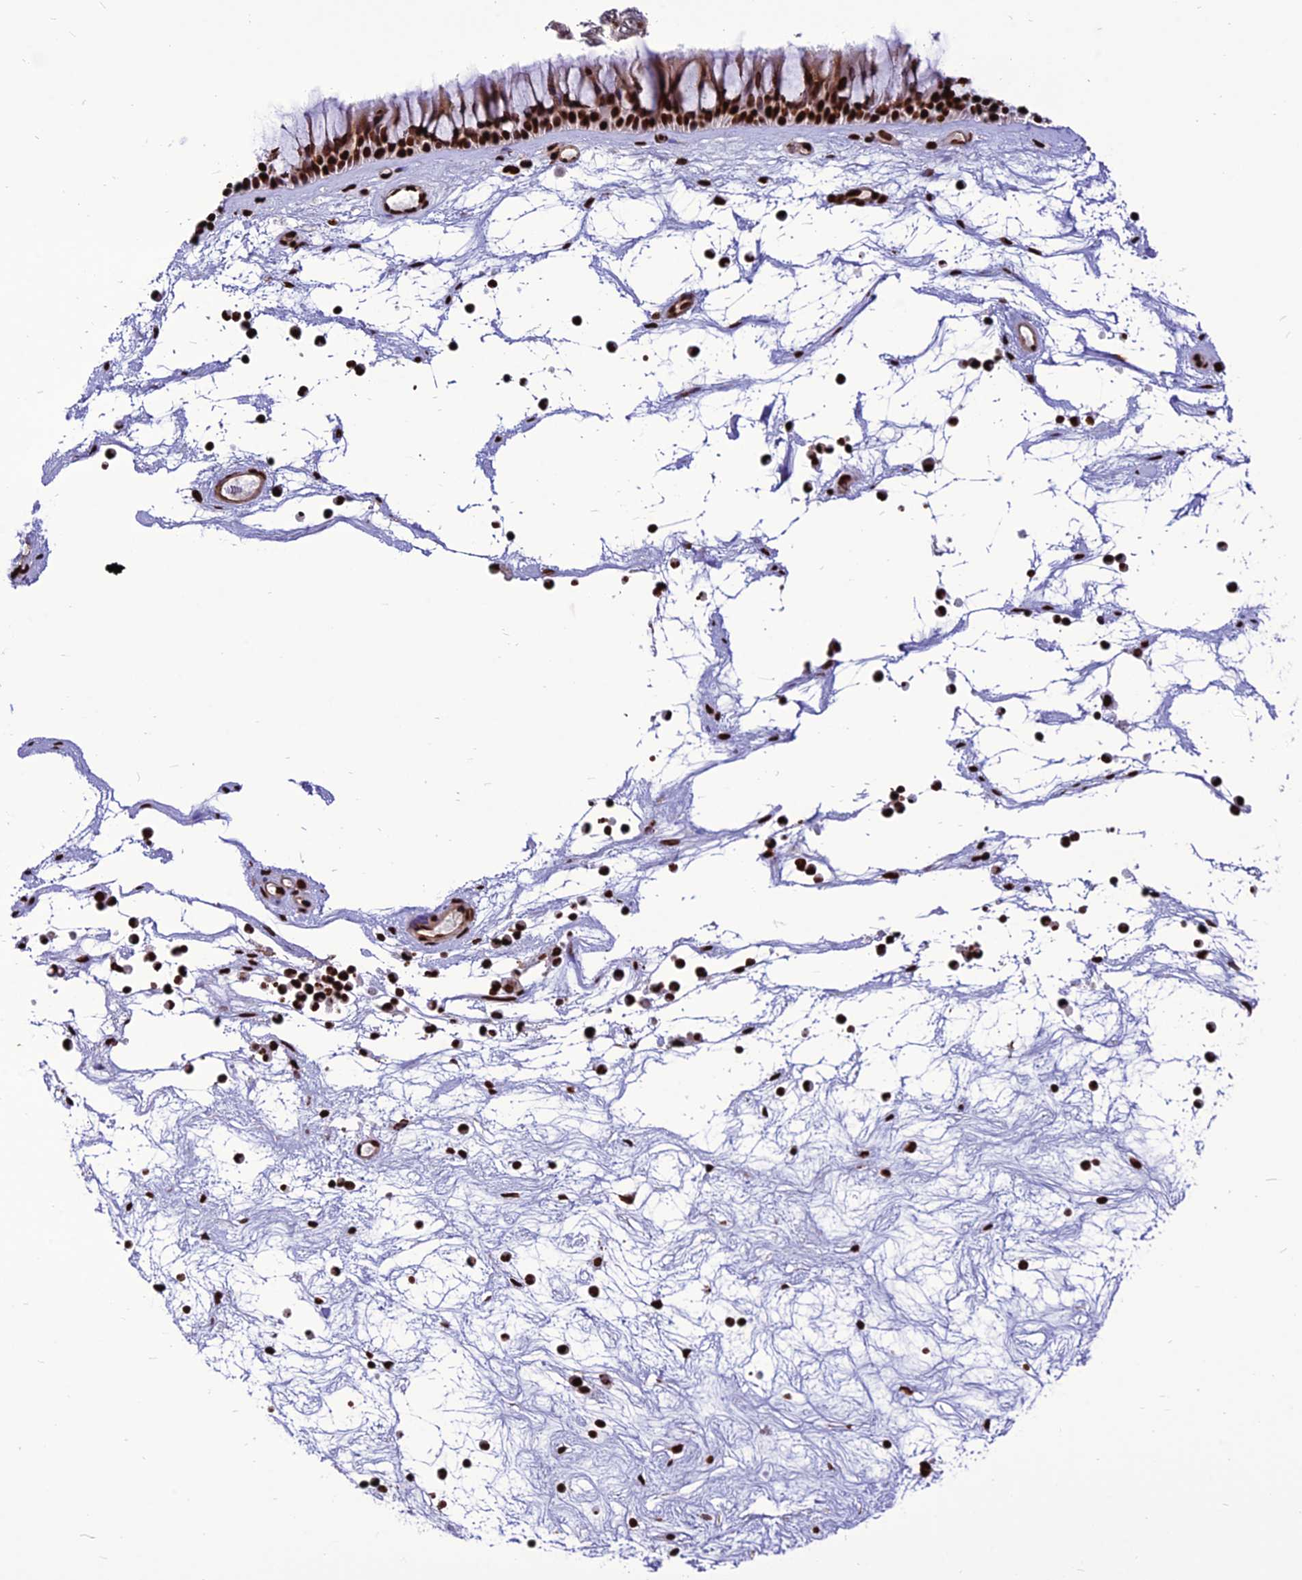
{"staining": {"intensity": "strong", "quantity": ">75%", "location": "nuclear"}, "tissue": "nasopharynx", "cell_type": "Respiratory epithelial cells", "image_type": "normal", "snomed": [{"axis": "morphology", "description": "Normal tissue, NOS"}, {"axis": "topography", "description": "Nasopharynx"}], "caption": "Immunohistochemistry (DAB) staining of benign nasopharynx demonstrates strong nuclear protein expression in approximately >75% of respiratory epithelial cells. Immunohistochemistry (ihc) stains the protein of interest in brown and the nuclei are stained blue.", "gene": "INO80E", "patient": {"sex": "male", "age": 64}}